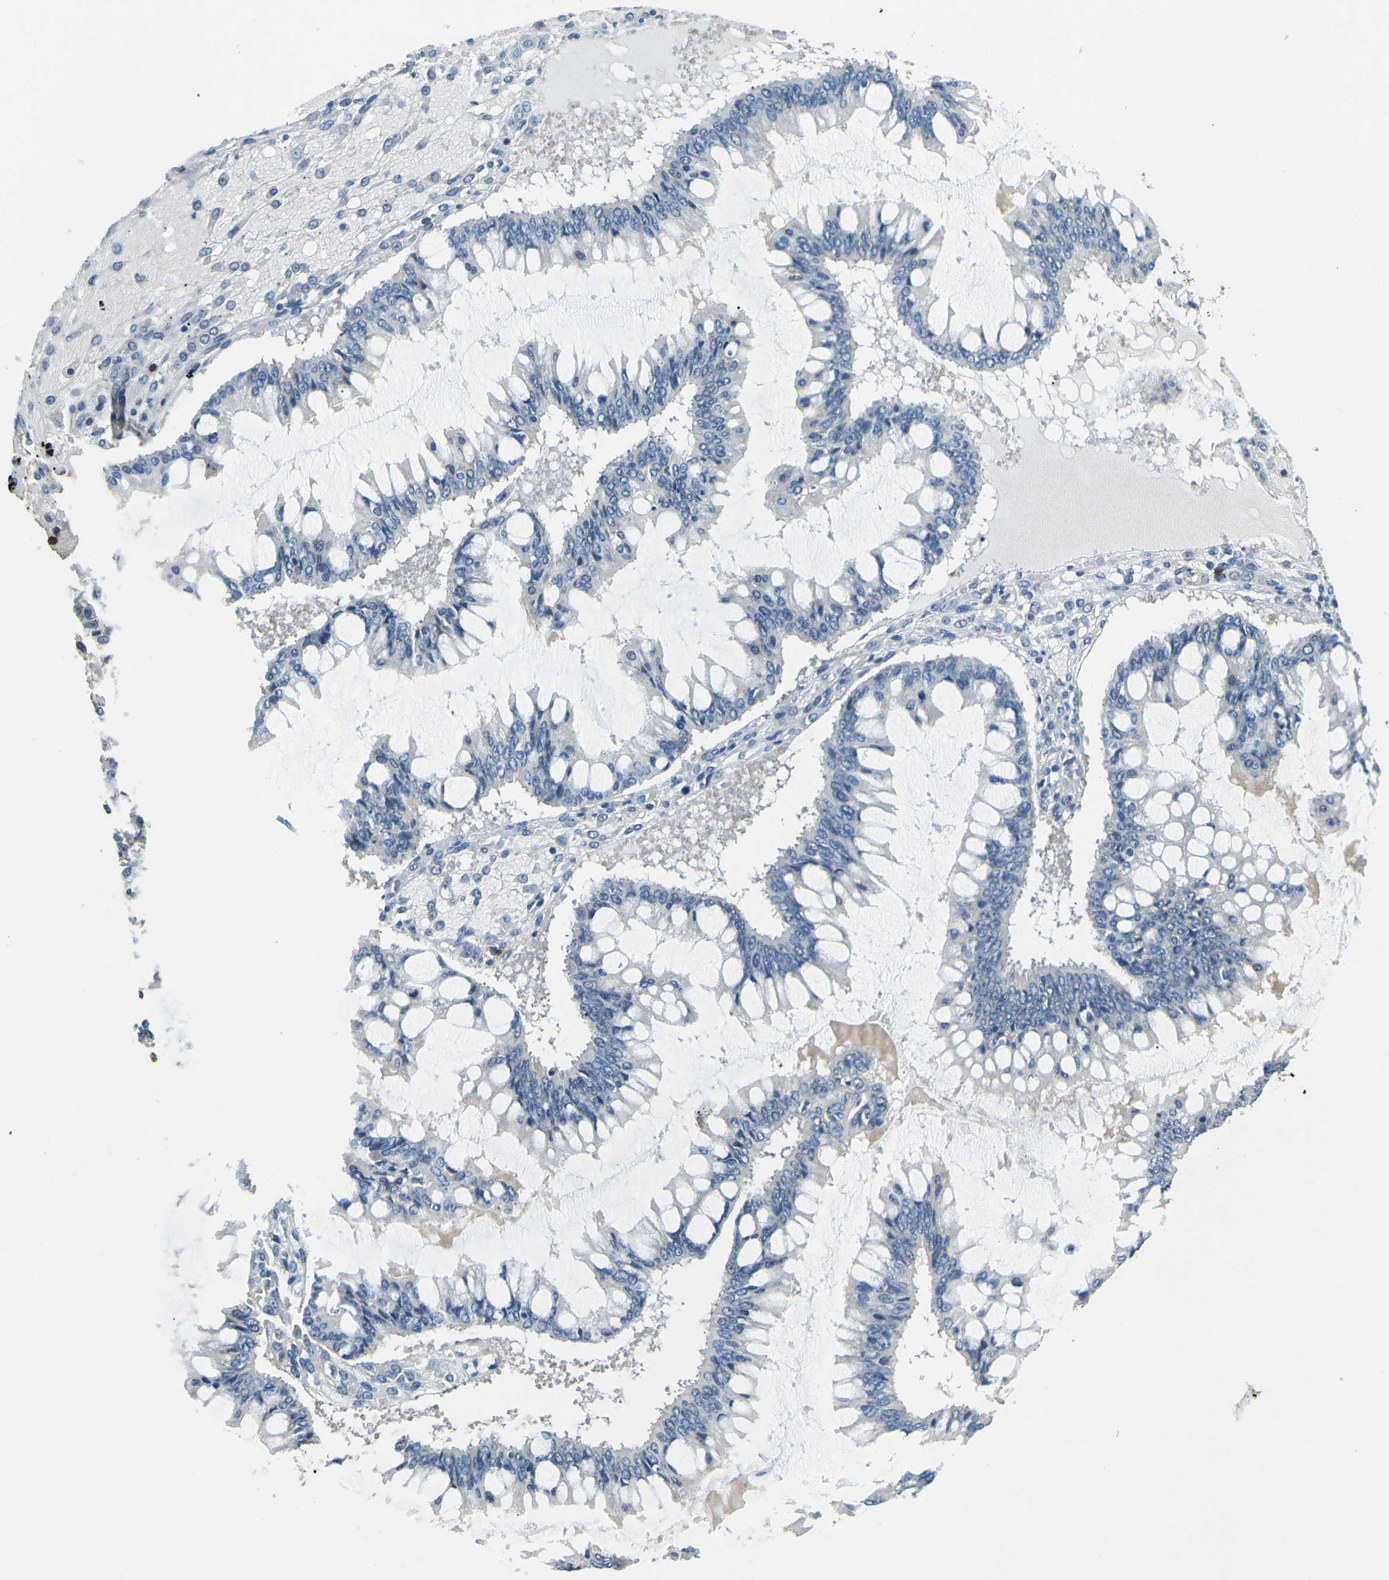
{"staining": {"intensity": "negative", "quantity": "none", "location": "none"}, "tissue": "ovarian cancer", "cell_type": "Tumor cells", "image_type": "cancer", "snomed": [{"axis": "morphology", "description": "Cystadenocarcinoma, mucinous, NOS"}, {"axis": "topography", "description": "Ovary"}], "caption": "This is an IHC photomicrograph of mucinous cystadenocarcinoma (ovarian). There is no expression in tumor cells.", "gene": "CD6", "patient": {"sex": "female", "age": 73}}